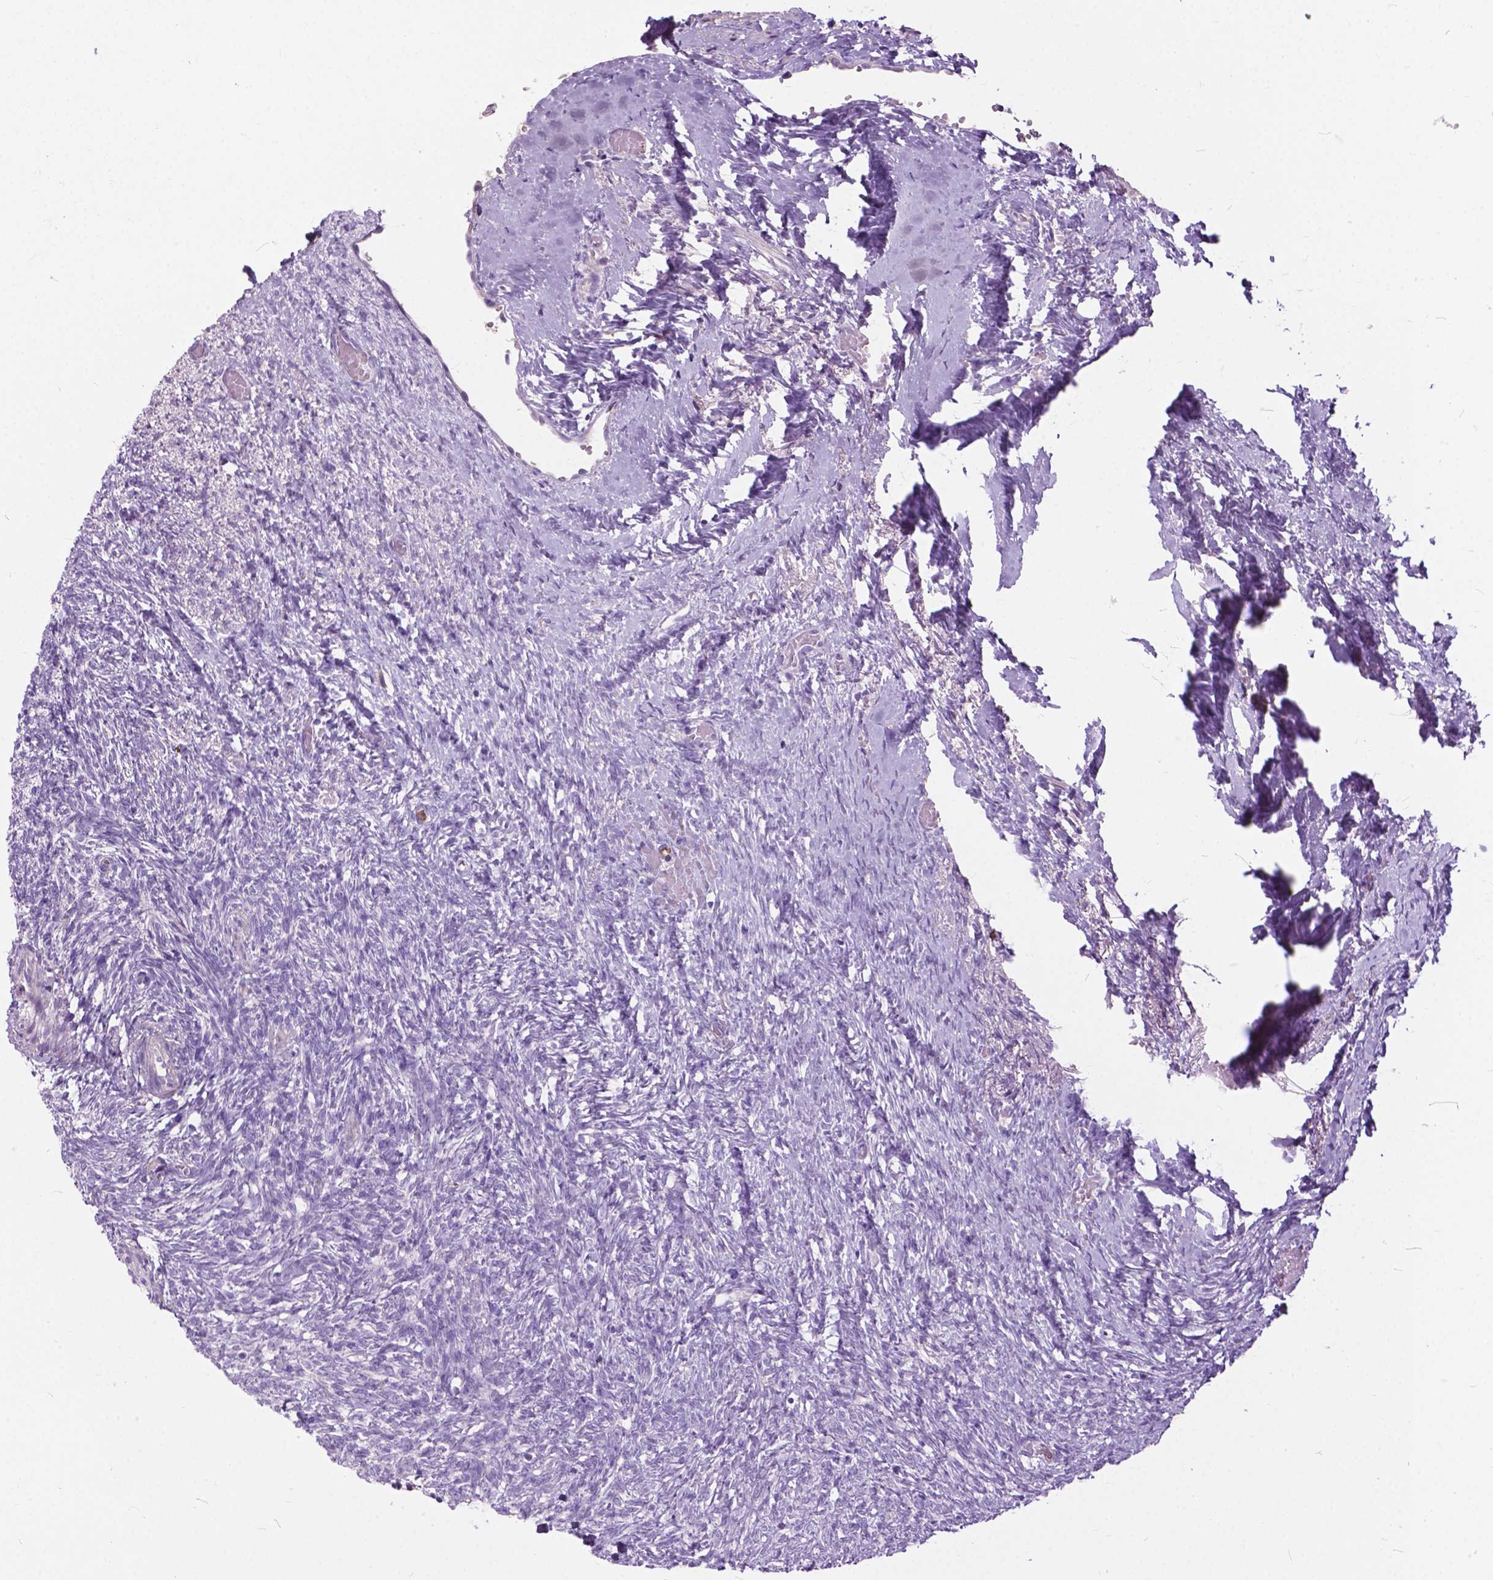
{"staining": {"intensity": "weak", "quantity": "25%-75%", "location": "cytoplasmic/membranous"}, "tissue": "ovary", "cell_type": "Follicle cells", "image_type": "normal", "snomed": [{"axis": "morphology", "description": "Normal tissue, NOS"}, {"axis": "topography", "description": "Ovary"}], "caption": "Immunohistochemical staining of benign human ovary shows weak cytoplasmic/membranous protein staining in about 25%-75% of follicle cells.", "gene": "PRR35", "patient": {"sex": "female", "age": 46}}